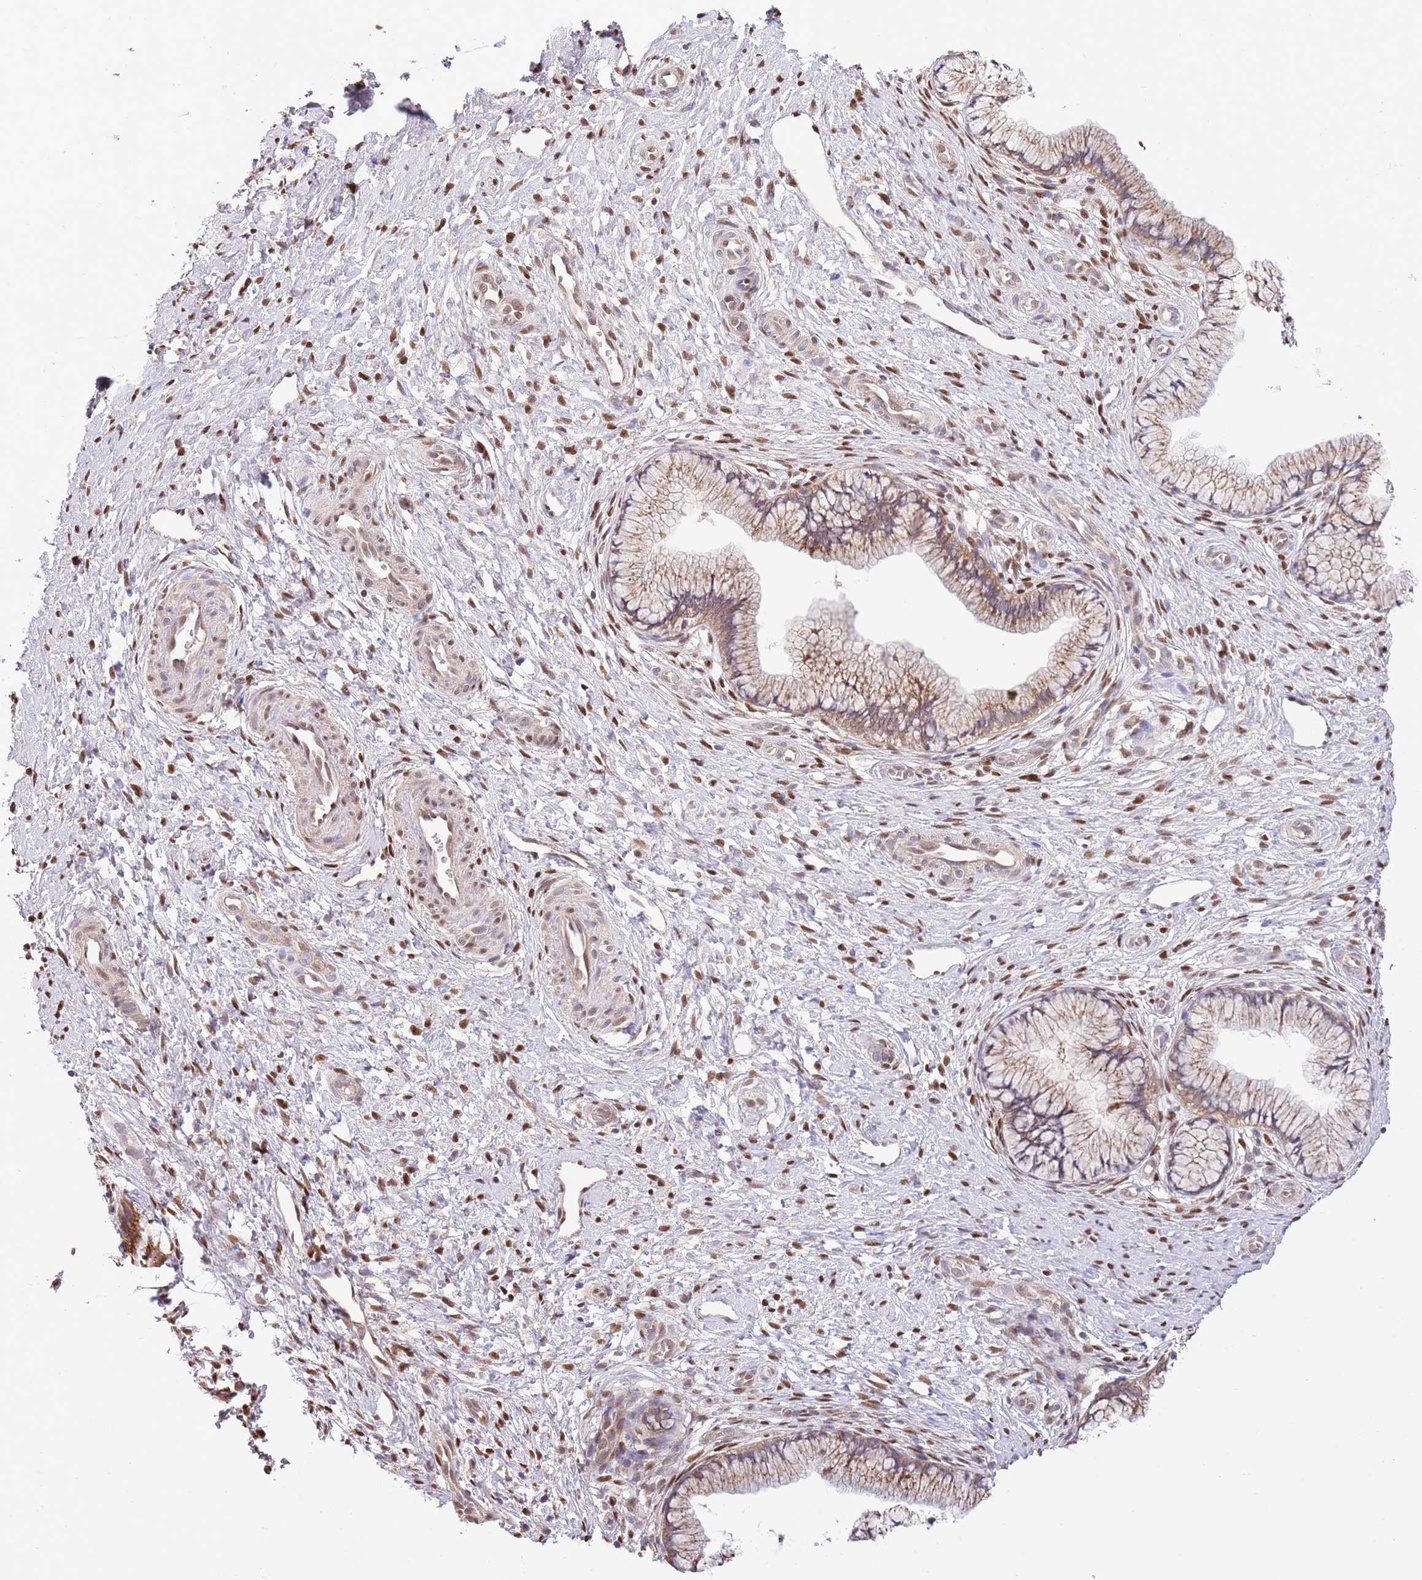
{"staining": {"intensity": "moderate", "quantity": ">75%", "location": "cytoplasmic/membranous"}, "tissue": "cervix", "cell_type": "Glandular cells", "image_type": "normal", "snomed": [{"axis": "morphology", "description": "Normal tissue, NOS"}, {"axis": "topography", "description": "Cervix"}], "caption": "A photomicrograph of cervix stained for a protein demonstrates moderate cytoplasmic/membranous brown staining in glandular cells.", "gene": "ARL2BP", "patient": {"sex": "female", "age": 36}}